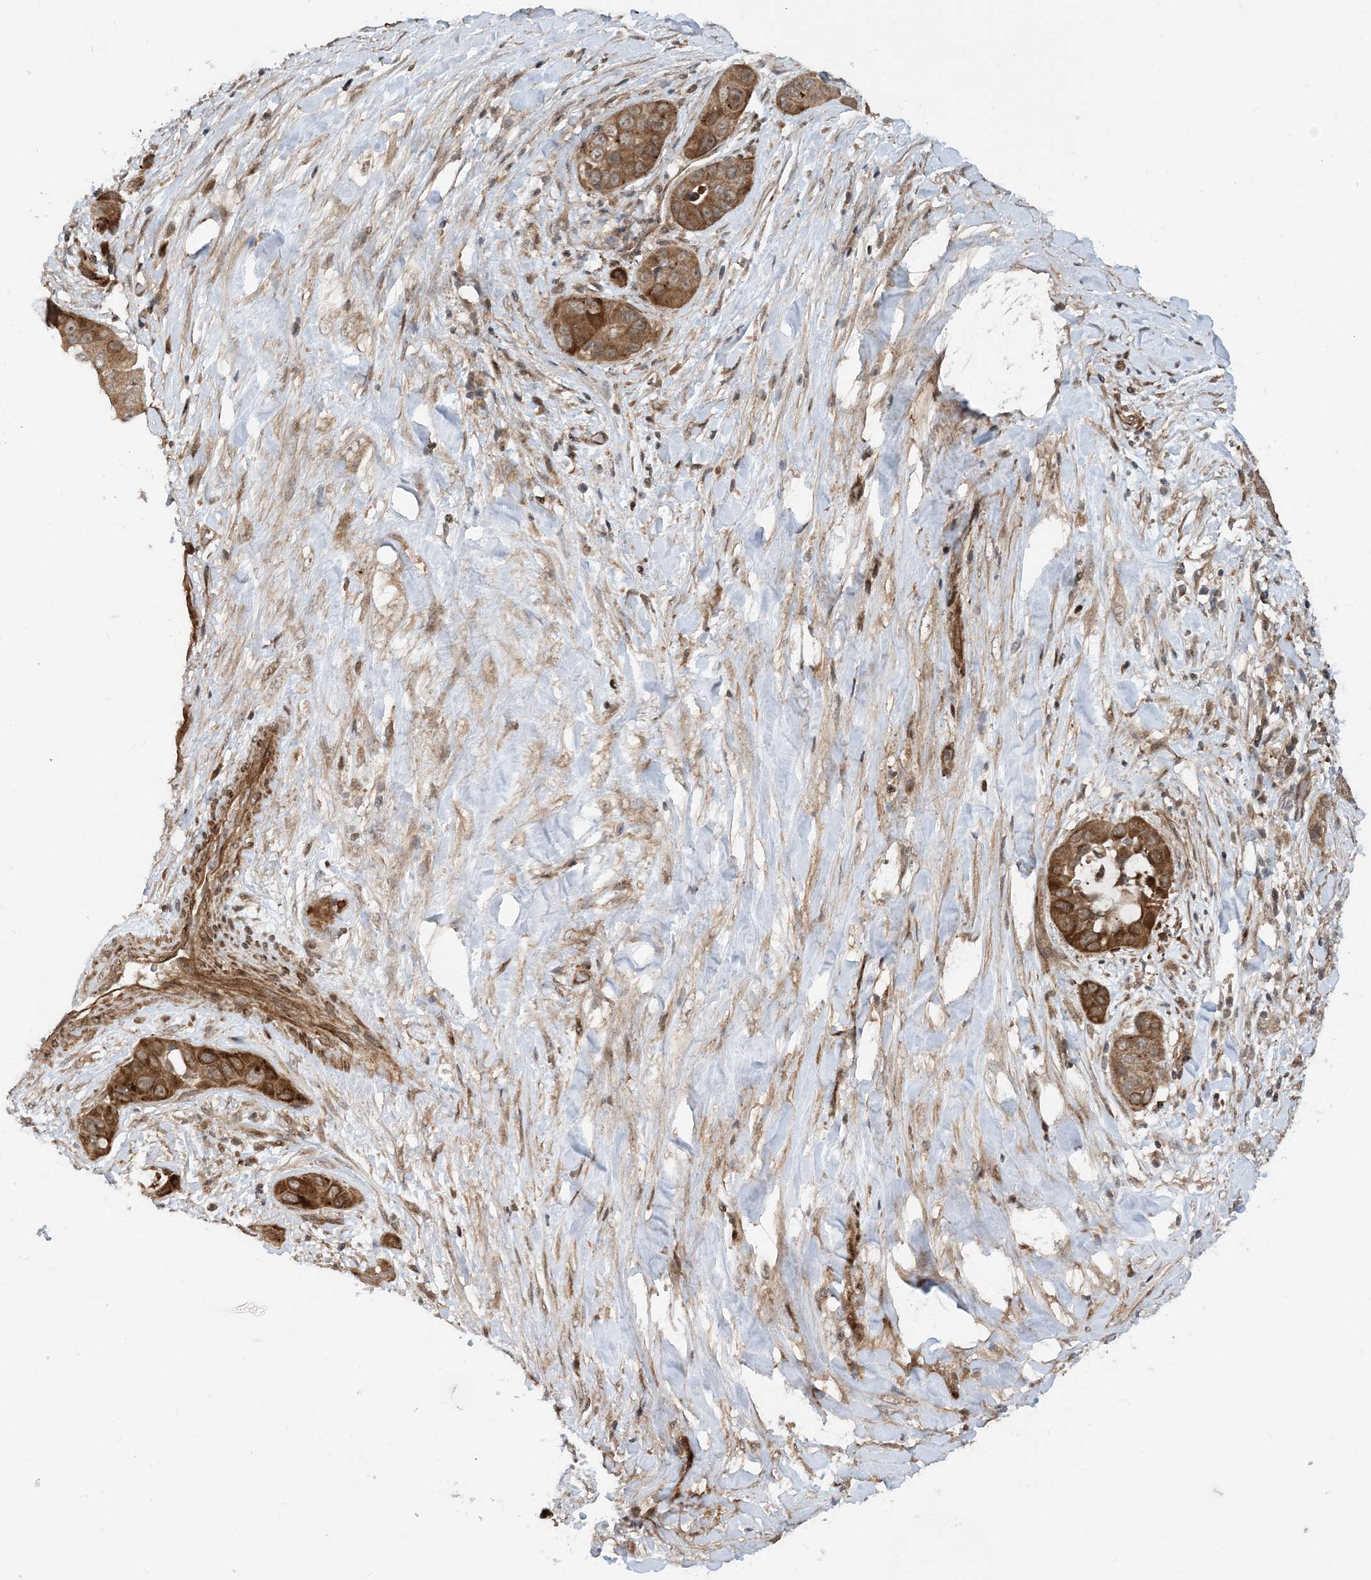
{"staining": {"intensity": "strong", "quantity": "25%-75%", "location": "cytoplasmic/membranous"}, "tissue": "liver cancer", "cell_type": "Tumor cells", "image_type": "cancer", "snomed": [{"axis": "morphology", "description": "Cholangiocarcinoma"}, {"axis": "topography", "description": "Liver"}], "caption": "Tumor cells display strong cytoplasmic/membranous expression in about 25%-75% of cells in cholangiocarcinoma (liver).", "gene": "HEMK1", "patient": {"sex": "female", "age": 52}}